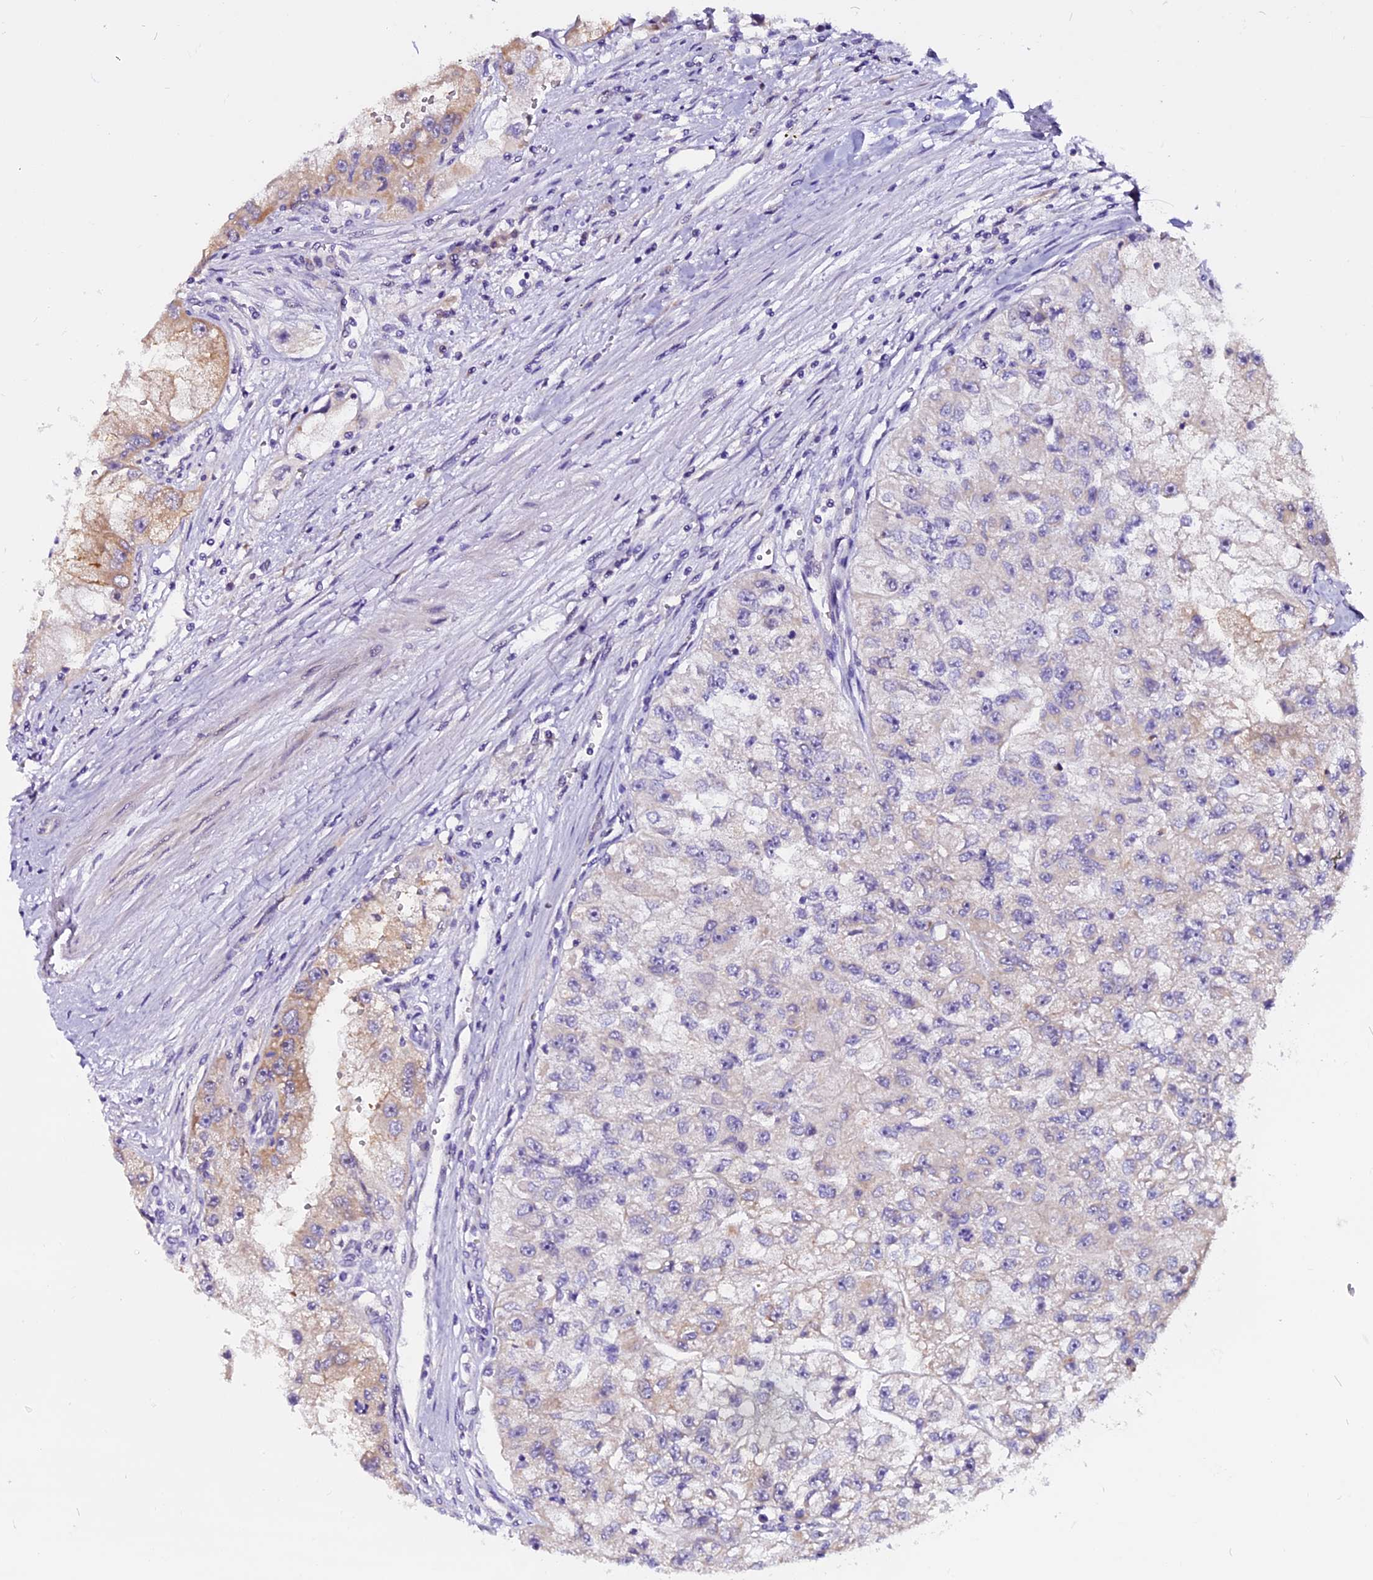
{"staining": {"intensity": "weak", "quantity": "25%-75%", "location": "cytoplasmic/membranous"}, "tissue": "renal cancer", "cell_type": "Tumor cells", "image_type": "cancer", "snomed": [{"axis": "morphology", "description": "Adenocarcinoma, NOS"}, {"axis": "topography", "description": "Kidney"}], "caption": "Immunohistochemical staining of renal adenocarcinoma reveals weak cytoplasmic/membranous protein expression in approximately 25%-75% of tumor cells.", "gene": "C9orf40", "patient": {"sex": "male", "age": 63}}